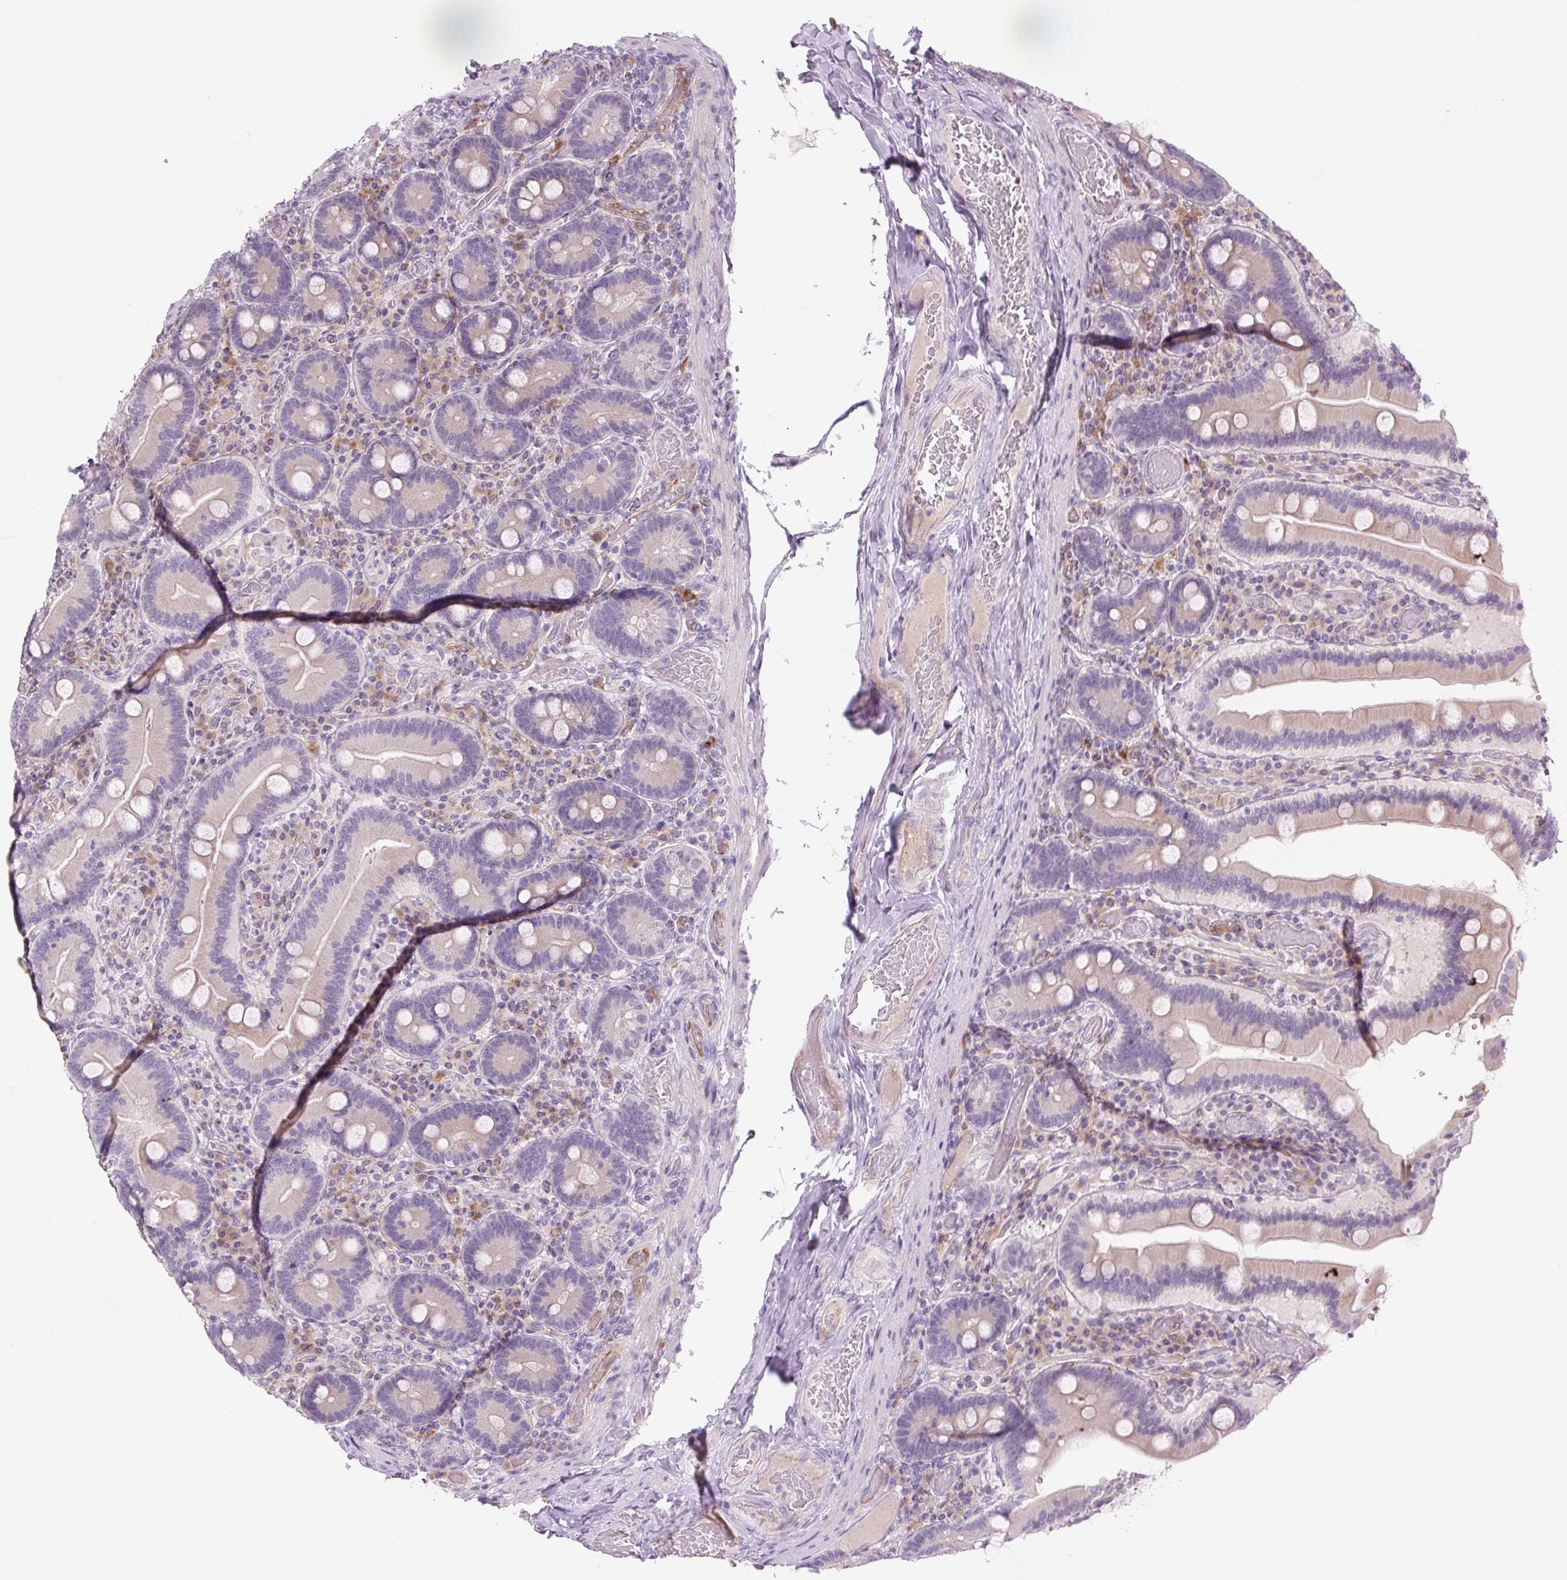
{"staining": {"intensity": "weak", "quantity": "<25%", "location": "cytoplasmic/membranous"}, "tissue": "duodenum", "cell_type": "Glandular cells", "image_type": "normal", "snomed": [{"axis": "morphology", "description": "Normal tissue, NOS"}, {"axis": "topography", "description": "Duodenum"}], "caption": "Immunohistochemistry of normal human duodenum demonstrates no positivity in glandular cells.", "gene": "TMEM100", "patient": {"sex": "female", "age": 62}}